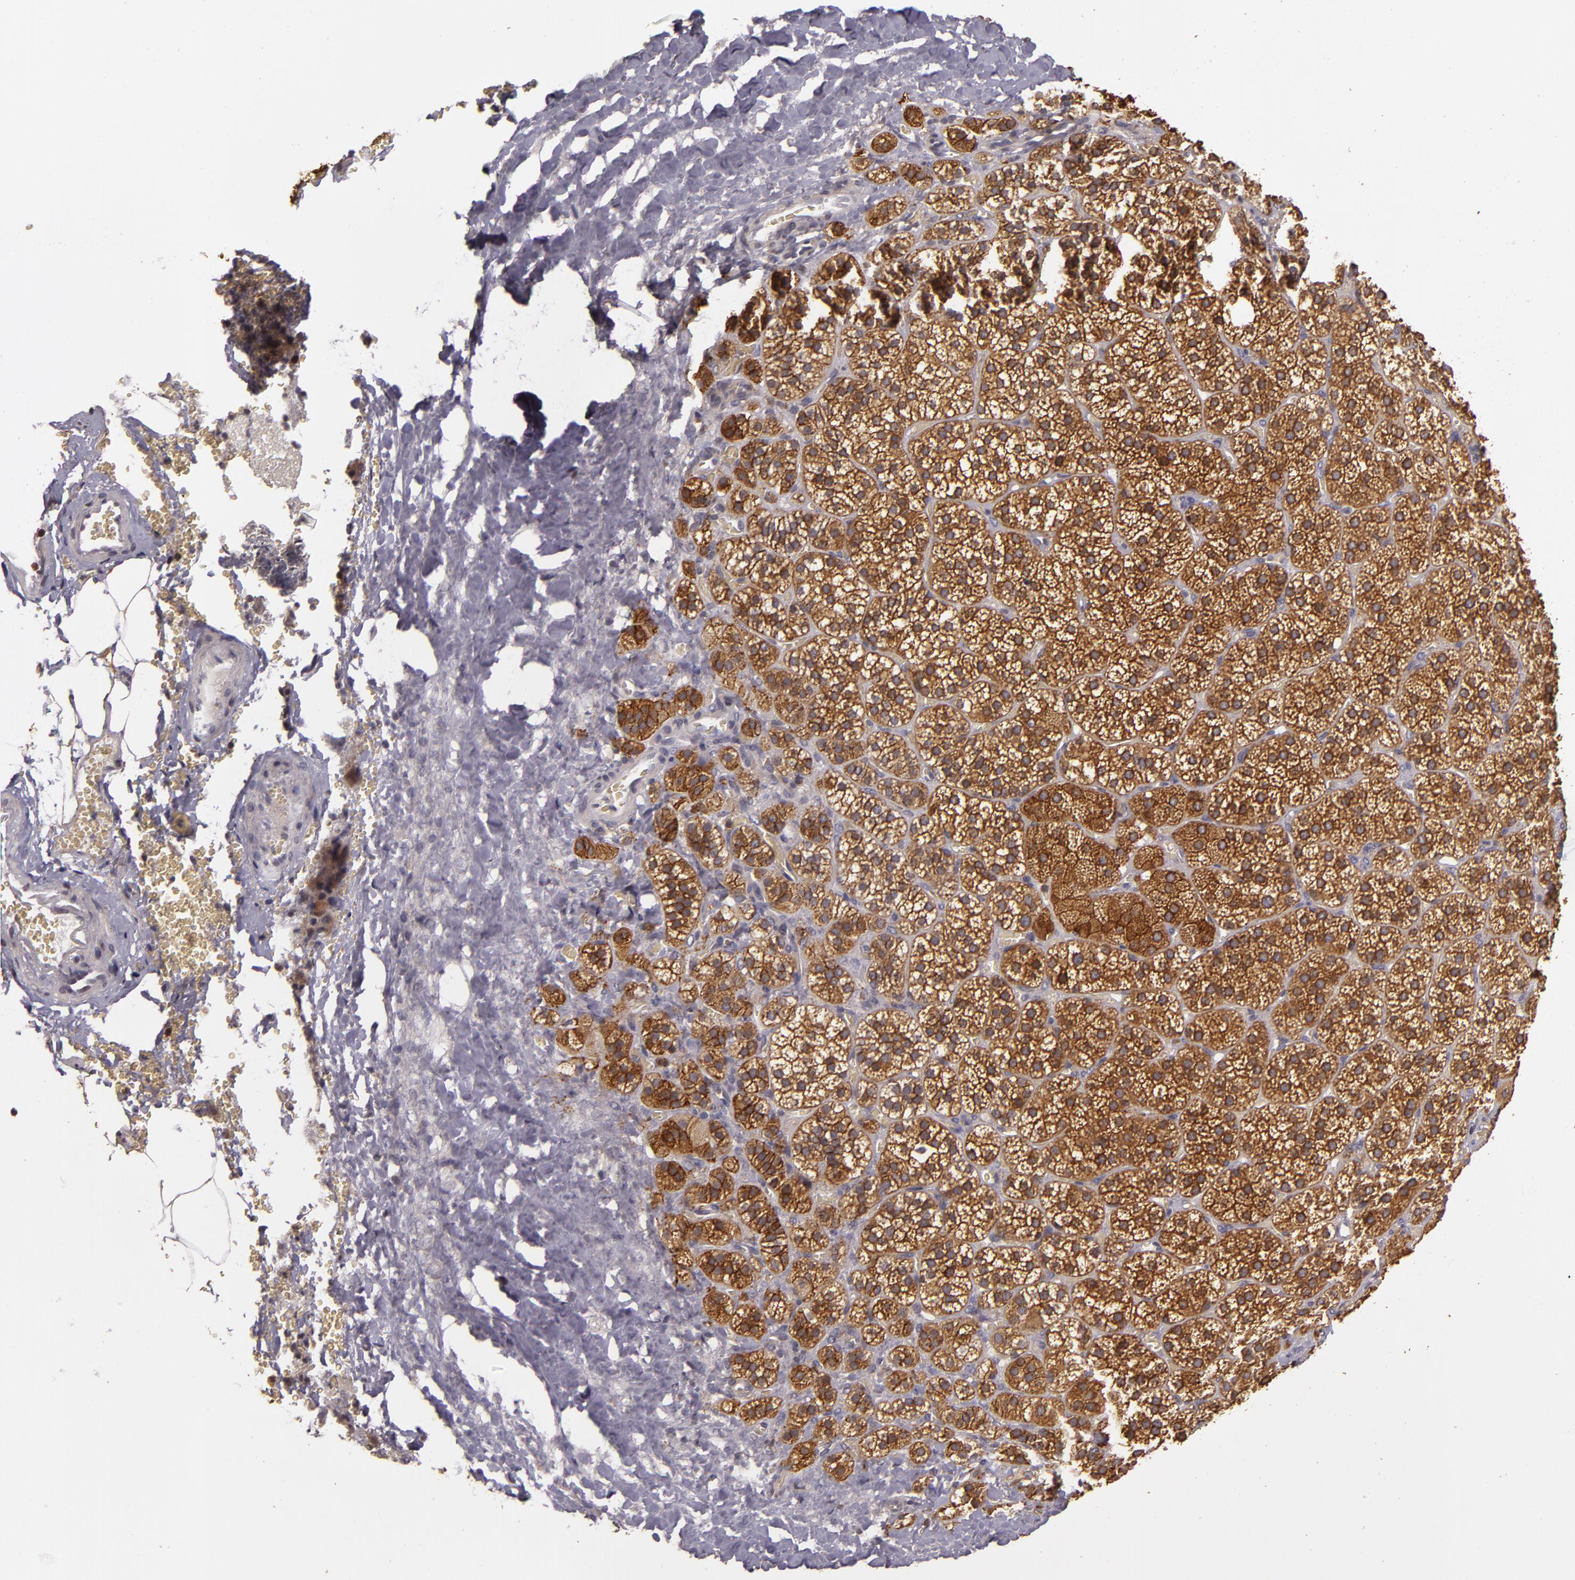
{"staining": {"intensity": "strong", "quantity": ">75%", "location": "cytoplasmic/membranous"}, "tissue": "adrenal gland", "cell_type": "Glandular cells", "image_type": "normal", "snomed": [{"axis": "morphology", "description": "Normal tissue, NOS"}, {"axis": "topography", "description": "Adrenal gland"}], "caption": "DAB (3,3'-diaminobenzidine) immunohistochemical staining of benign adrenal gland displays strong cytoplasmic/membranous protein staining in approximately >75% of glandular cells. Using DAB (3,3'-diaminobenzidine) (brown) and hematoxylin (blue) stains, captured at high magnification using brightfield microscopy.", "gene": "SLC9A3R1", "patient": {"sex": "female", "age": 71}}